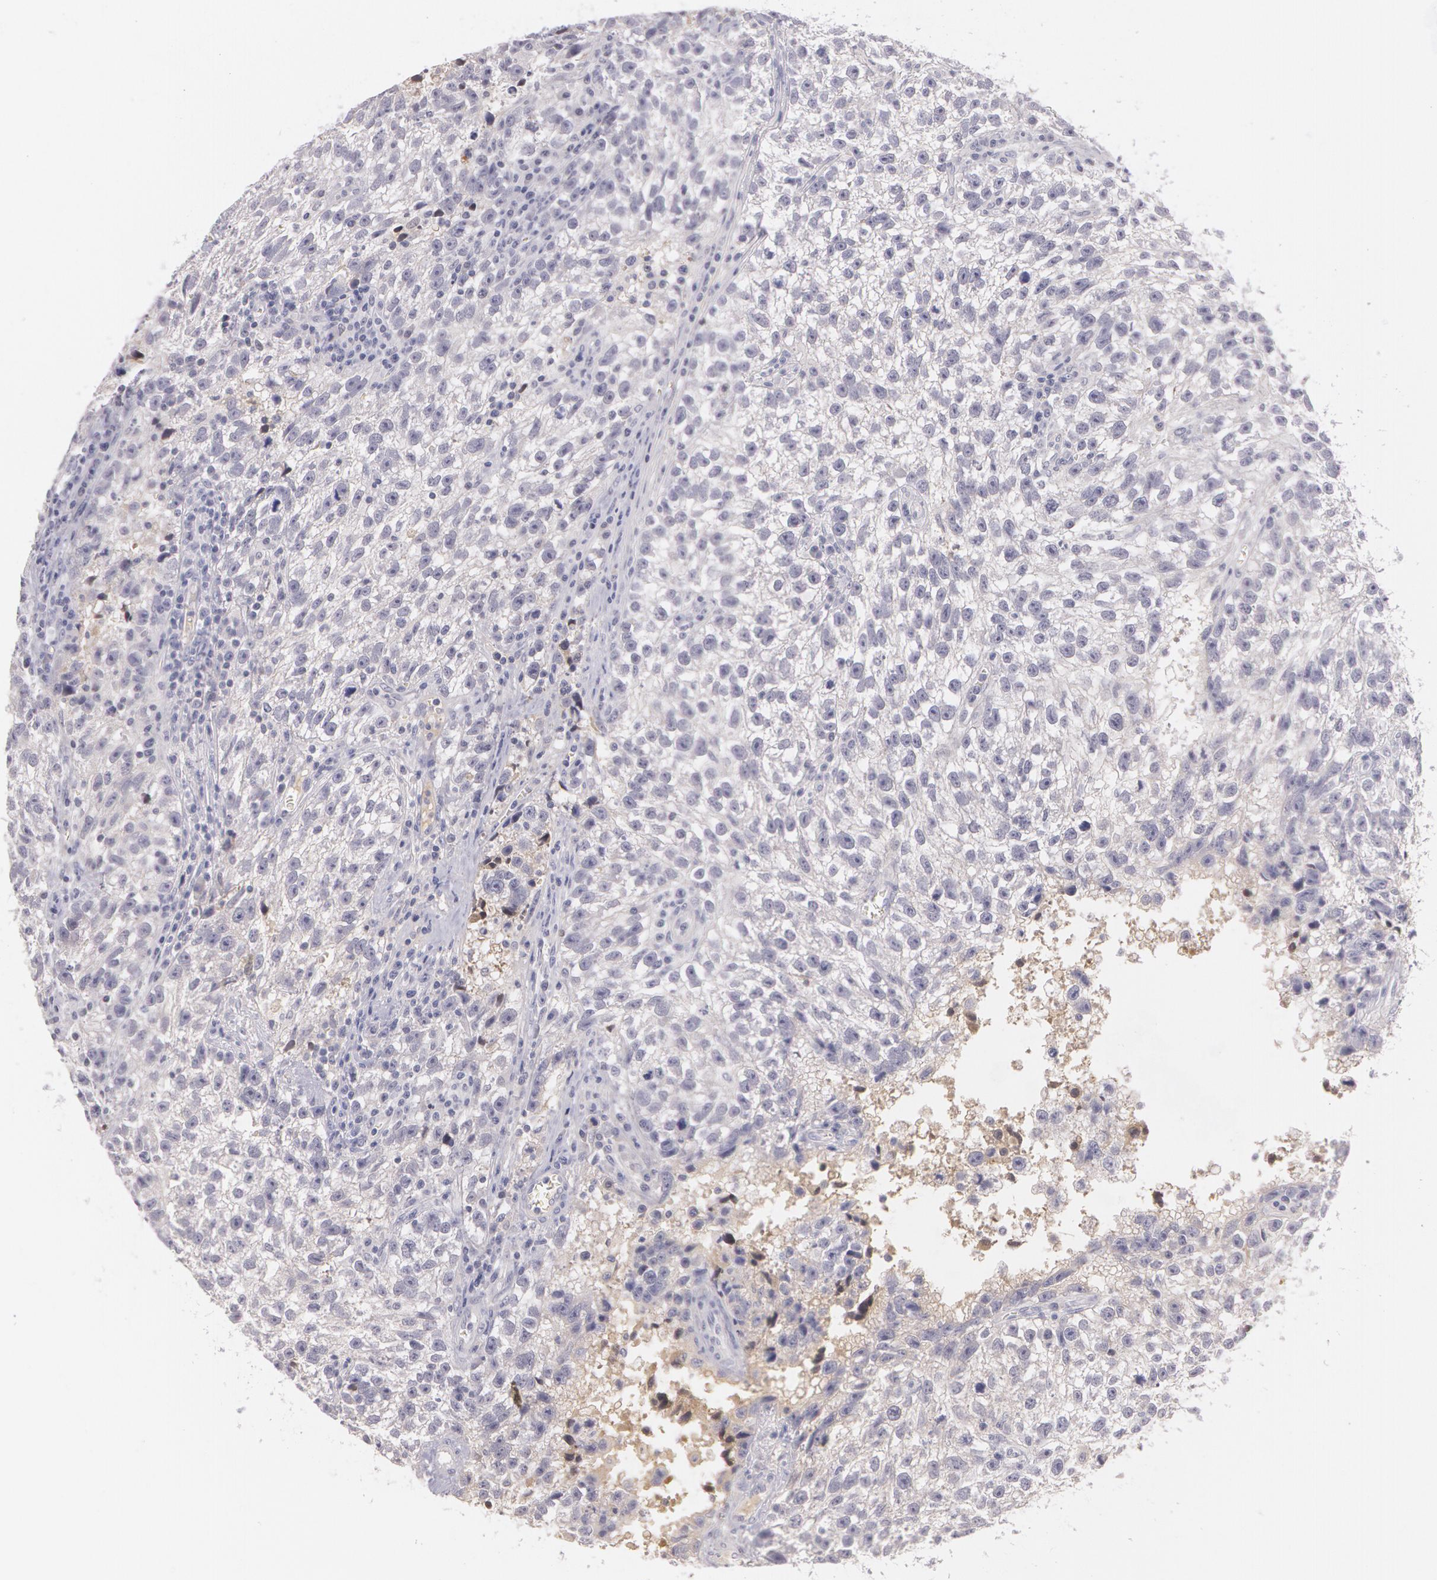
{"staining": {"intensity": "negative", "quantity": "none", "location": "none"}, "tissue": "testis cancer", "cell_type": "Tumor cells", "image_type": "cancer", "snomed": [{"axis": "morphology", "description": "Seminoma, NOS"}, {"axis": "topography", "description": "Testis"}], "caption": "The histopathology image exhibits no staining of tumor cells in seminoma (testis).", "gene": "LBP", "patient": {"sex": "male", "age": 38}}